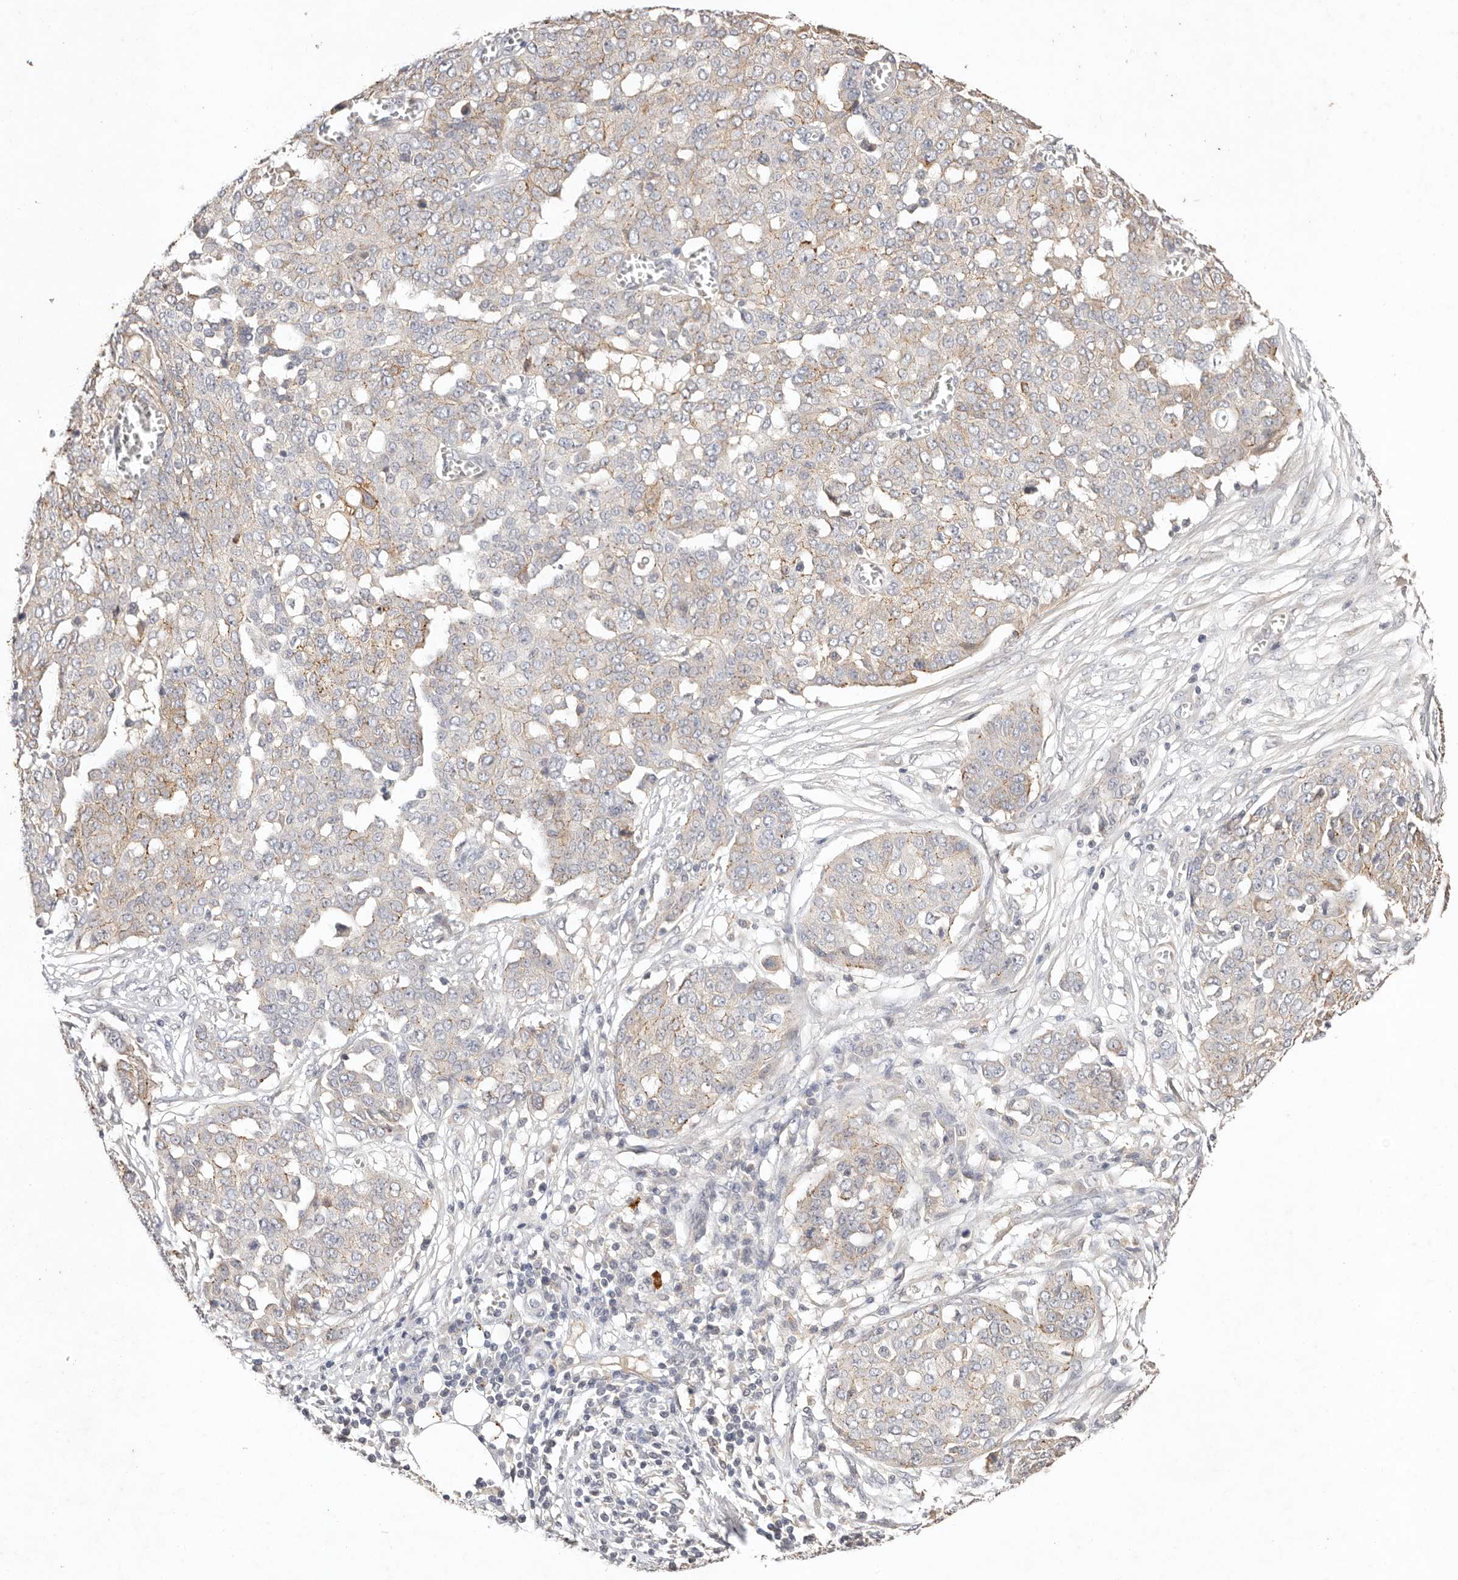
{"staining": {"intensity": "weak", "quantity": "<25%", "location": "cytoplasmic/membranous"}, "tissue": "ovarian cancer", "cell_type": "Tumor cells", "image_type": "cancer", "snomed": [{"axis": "morphology", "description": "Cystadenocarcinoma, serous, NOS"}, {"axis": "topography", "description": "Soft tissue"}, {"axis": "topography", "description": "Ovary"}], "caption": "Immunohistochemistry (IHC) of human ovarian serous cystadenocarcinoma demonstrates no staining in tumor cells.", "gene": "CXADR", "patient": {"sex": "female", "age": 57}}